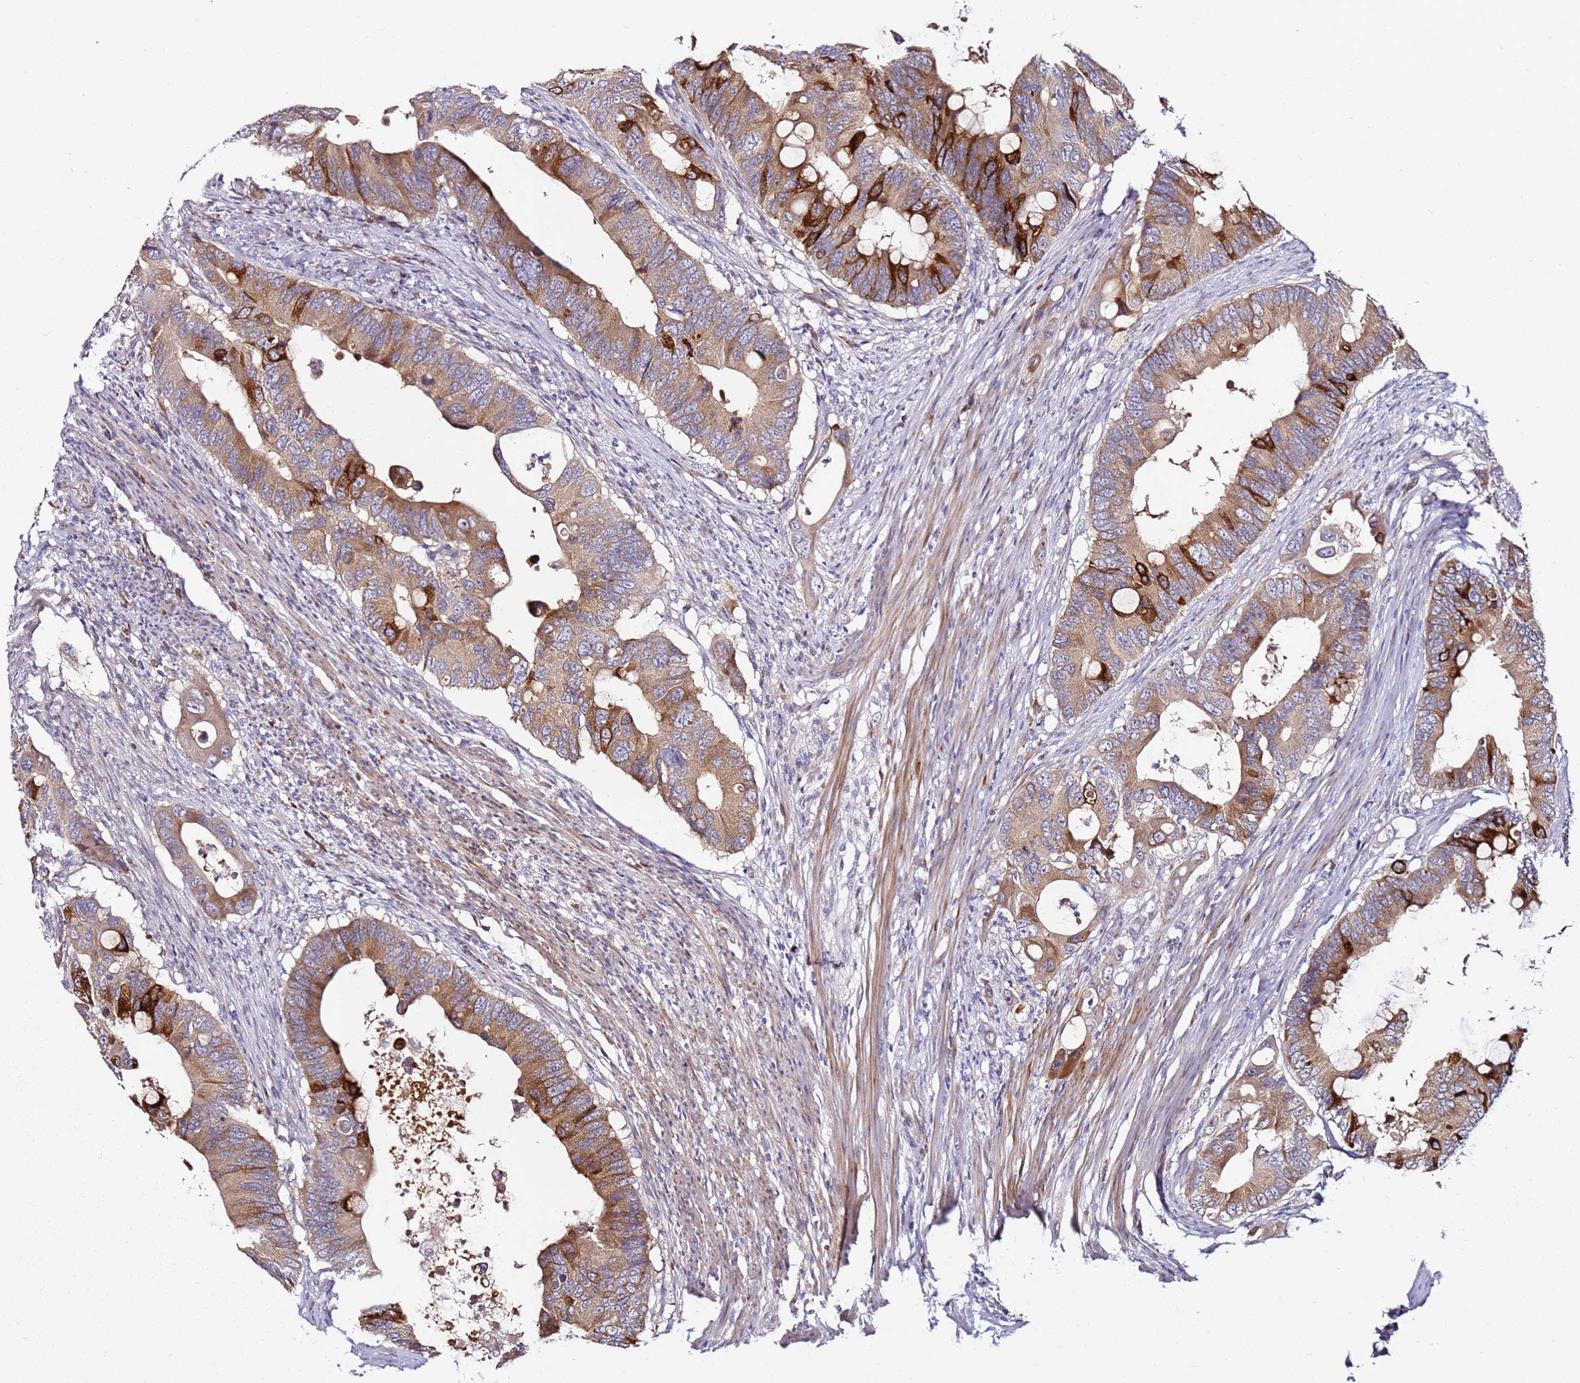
{"staining": {"intensity": "moderate", "quantity": "25%-75%", "location": "cytoplasmic/membranous"}, "tissue": "colorectal cancer", "cell_type": "Tumor cells", "image_type": "cancer", "snomed": [{"axis": "morphology", "description": "Adenocarcinoma, NOS"}, {"axis": "topography", "description": "Colon"}], "caption": "Immunohistochemistry (IHC) photomicrograph of colorectal adenocarcinoma stained for a protein (brown), which displays medium levels of moderate cytoplasmic/membranous expression in approximately 25%-75% of tumor cells.", "gene": "SRRM5", "patient": {"sex": "male", "age": 71}}